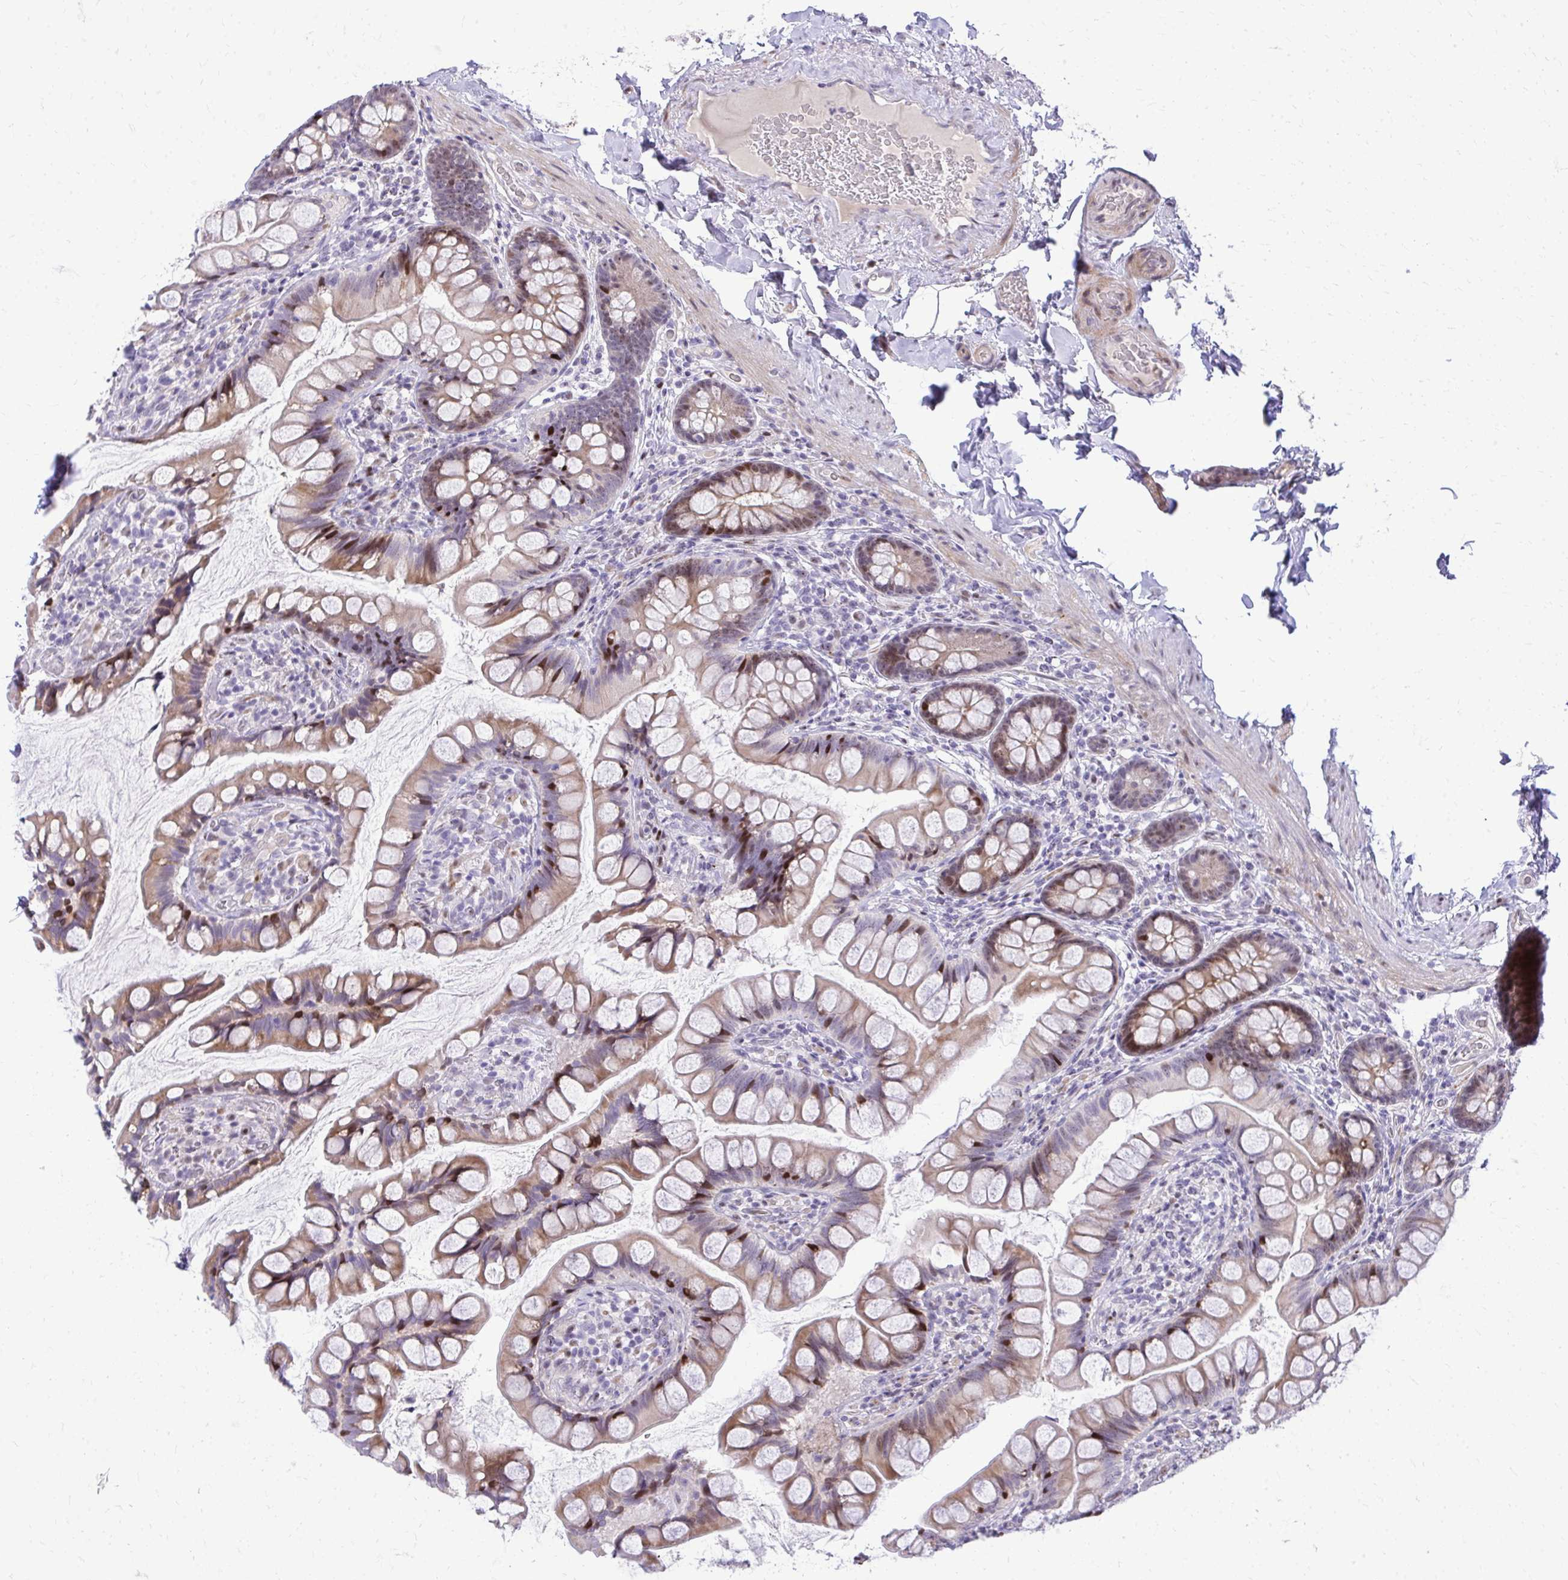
{"staining": {"intensity": "moderate", "quantity": "25%-75%", "location": "cytoplasmic/membranous,nuclear"}, "tissue": "small intestine", "cell_type": "Glandular cells", "image_type": "normal", "snomed": [{"axis": "morphology", "description": "Normal tissue, NOS"}, {"axis": "topography", "description": "Small intestine"}], "caption": "The micrograph displays a brown stain indicating the presence of a protein in the cytoplasmic/membranous,nuclear of glandular cells in small intestine.", "gene": "DLX4", "patient": {"sex": "male", "age": 70}}